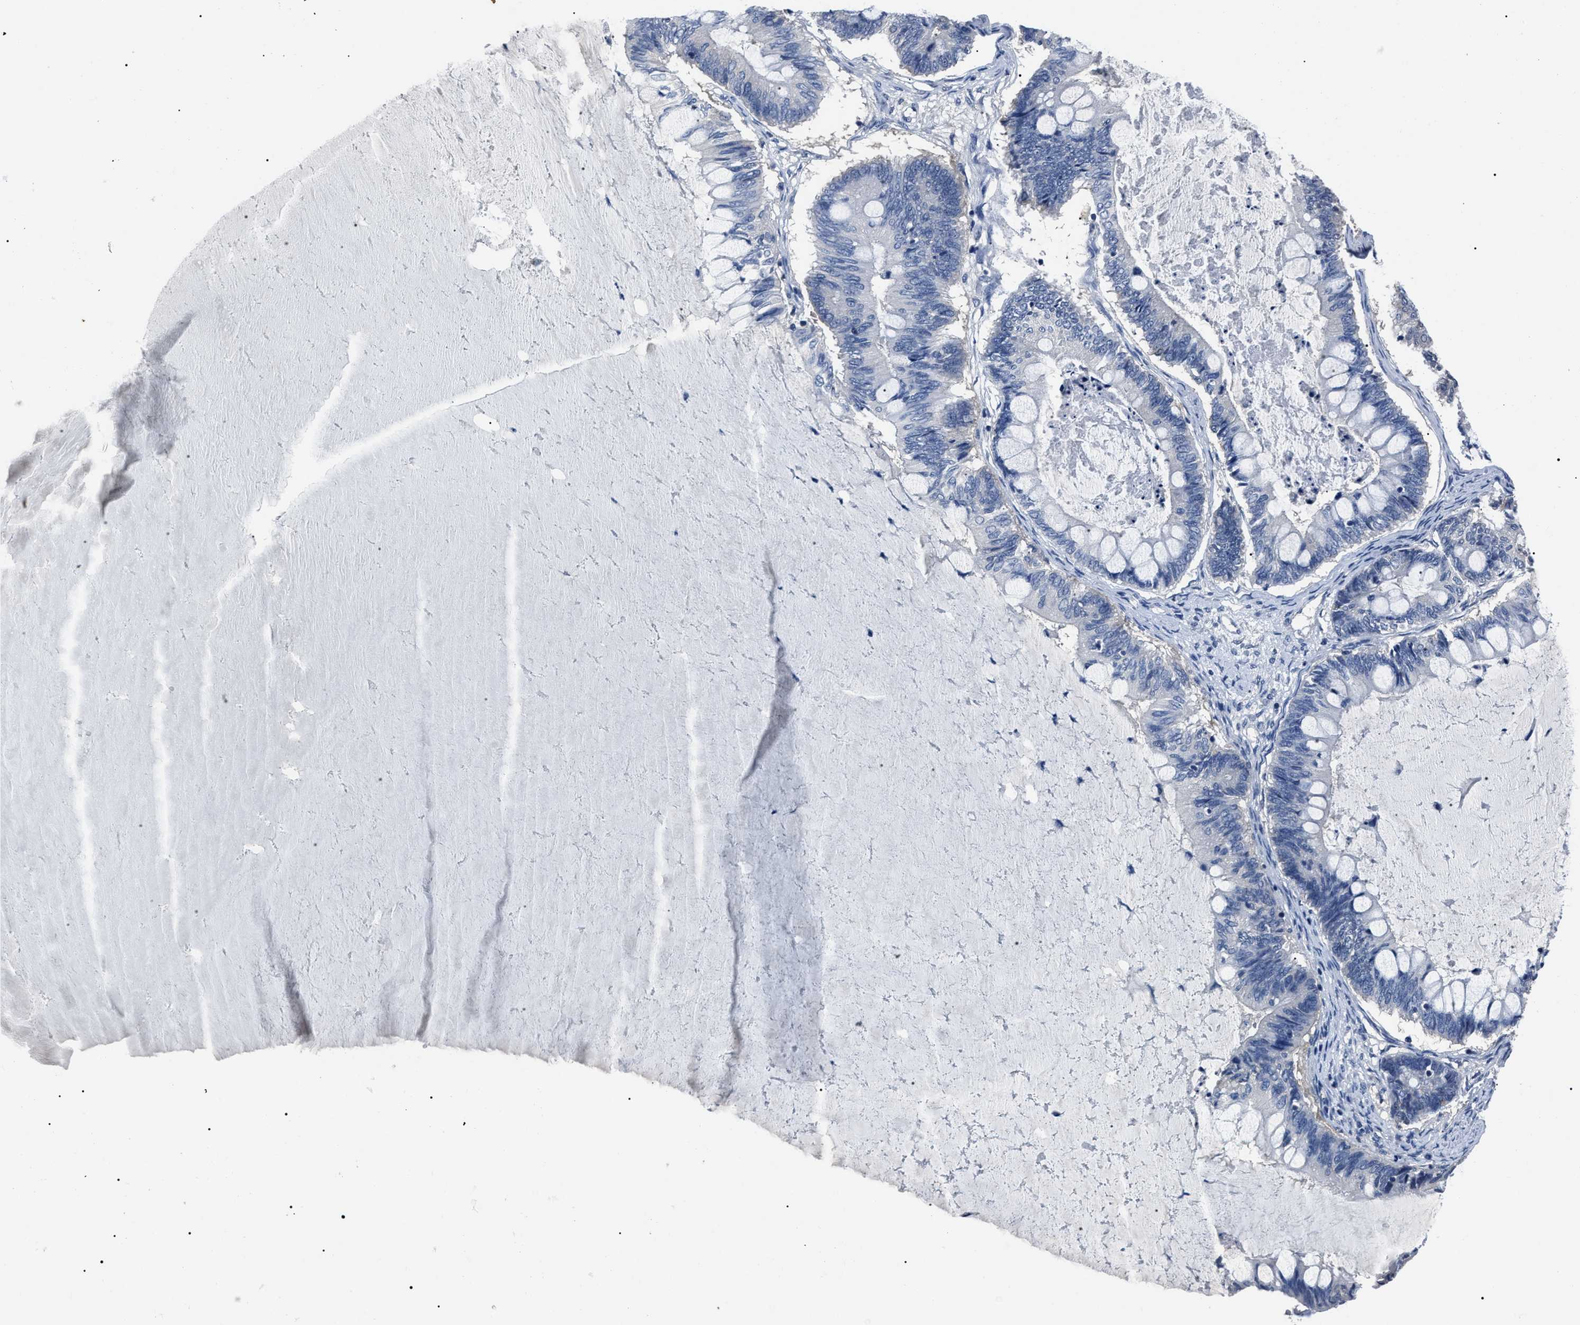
{"staining": {"intensity": "negative", "quantity": "none", "location": "none"}, "tissue": "ovarian cancer", "cell_type": "Tumor cells", "image_type": "cancer", "snomed": [{"axis": "morphology", "description": "Cystadenocarcinoma, mucinous, NOS"}, {"axis": "topography", "description": "Ovary"}], "caption": "This is an IHC micrograph of human mucinous cystadenocarcinoma (ovarian). There is no expression in tumor cells.", "gene": "LRWD1", "patient": {"sex": "female", "age": 61}}